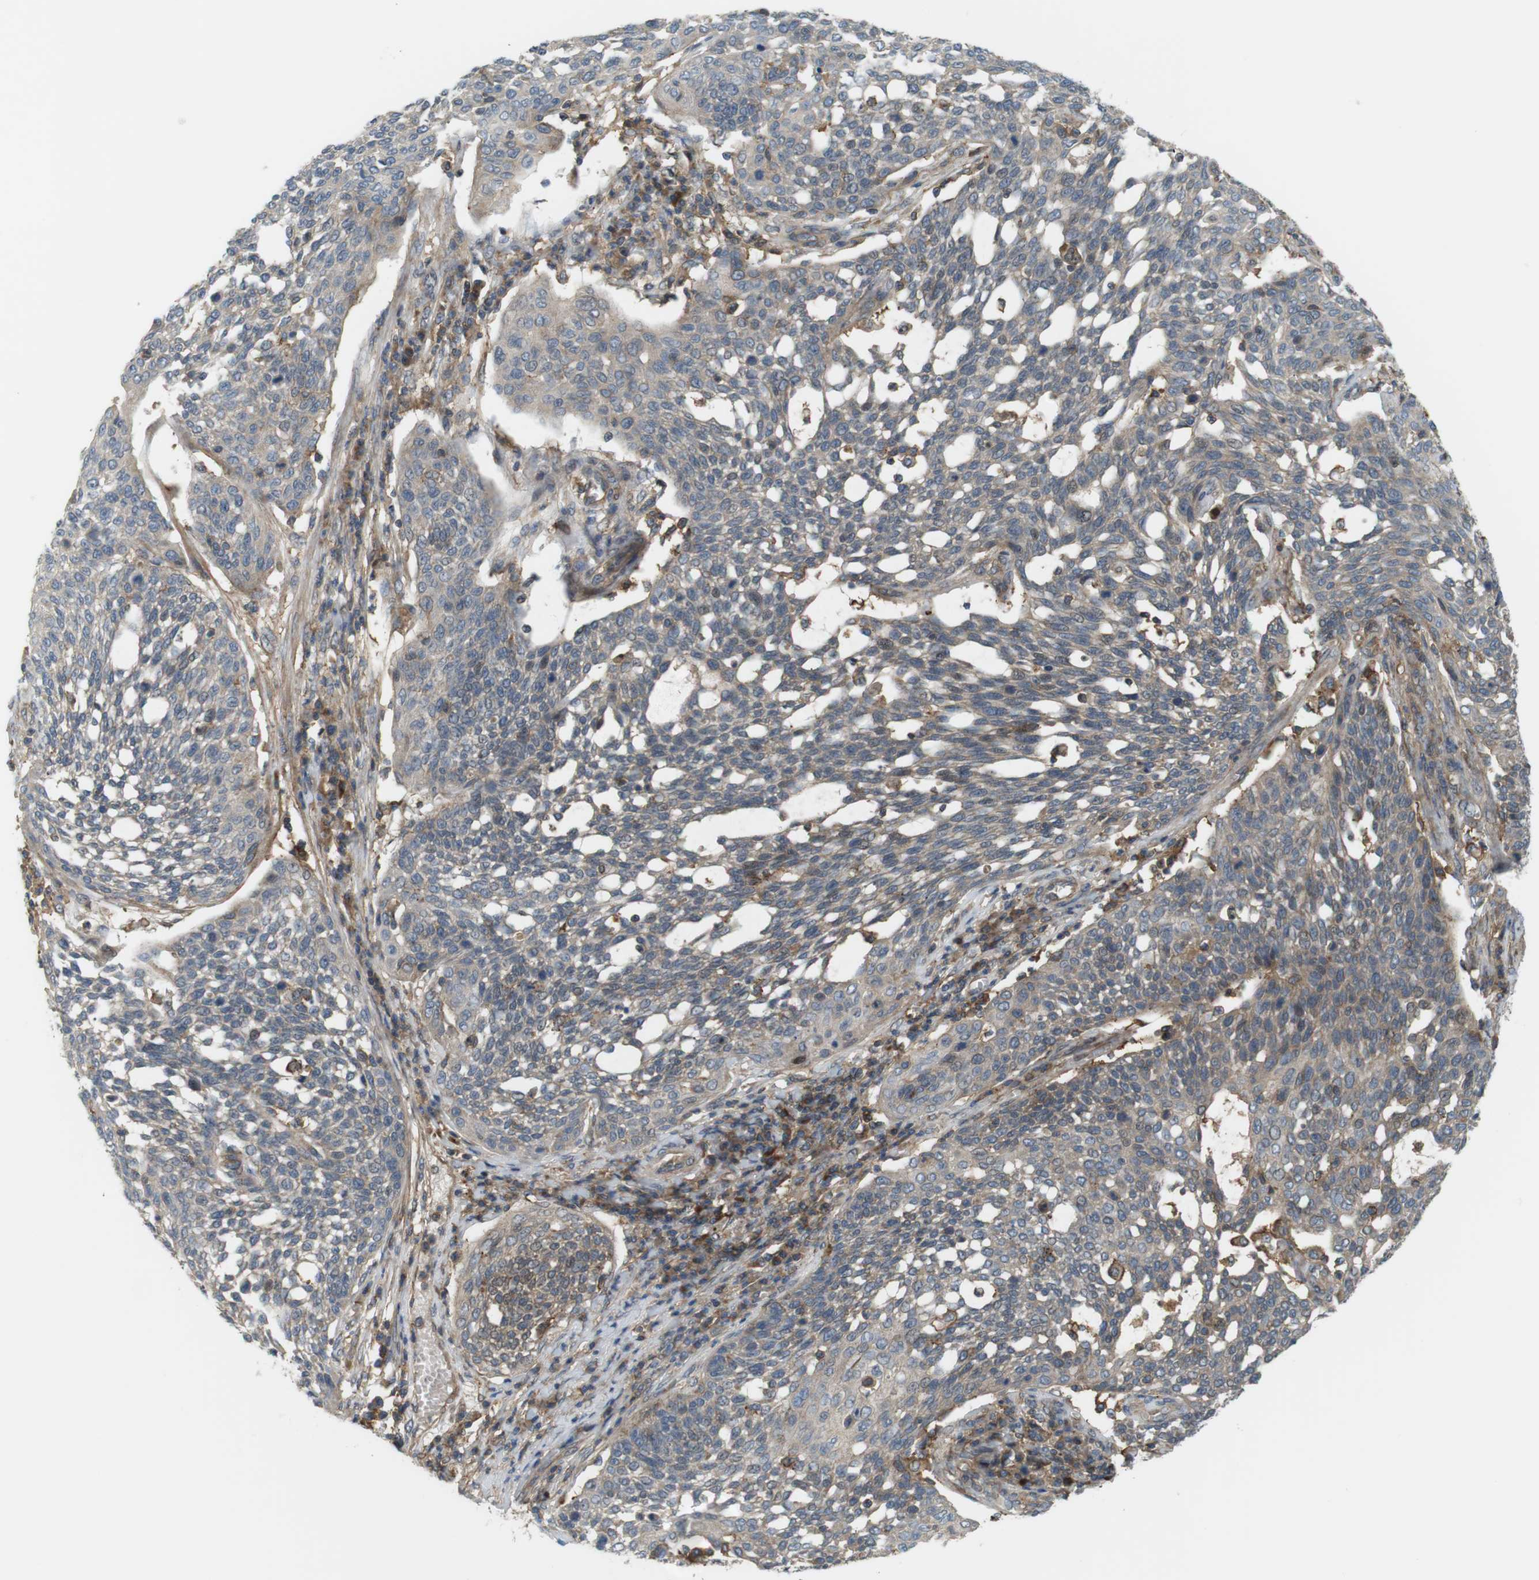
{"staining": {"intensity": "weak", "quantity": "<25%", "location": "cytoplasmic/membranous"}, "tissue": "cervical cancer", "cell_type": "Tumor cells", "image_type": "cancer", "snomed": [{"axis": "morphology", "description": "Squamous cell carcinoma, NOS"}, {"axis": "topography", "description": "Cervix"}], "caption": "The immunohistochemistry micrograph has no significant staining in tumor cells of cervical squamous cell carcinoma tissue.", "gene": "DDAH2", "patient": {"sex": "female", "age": 34}}